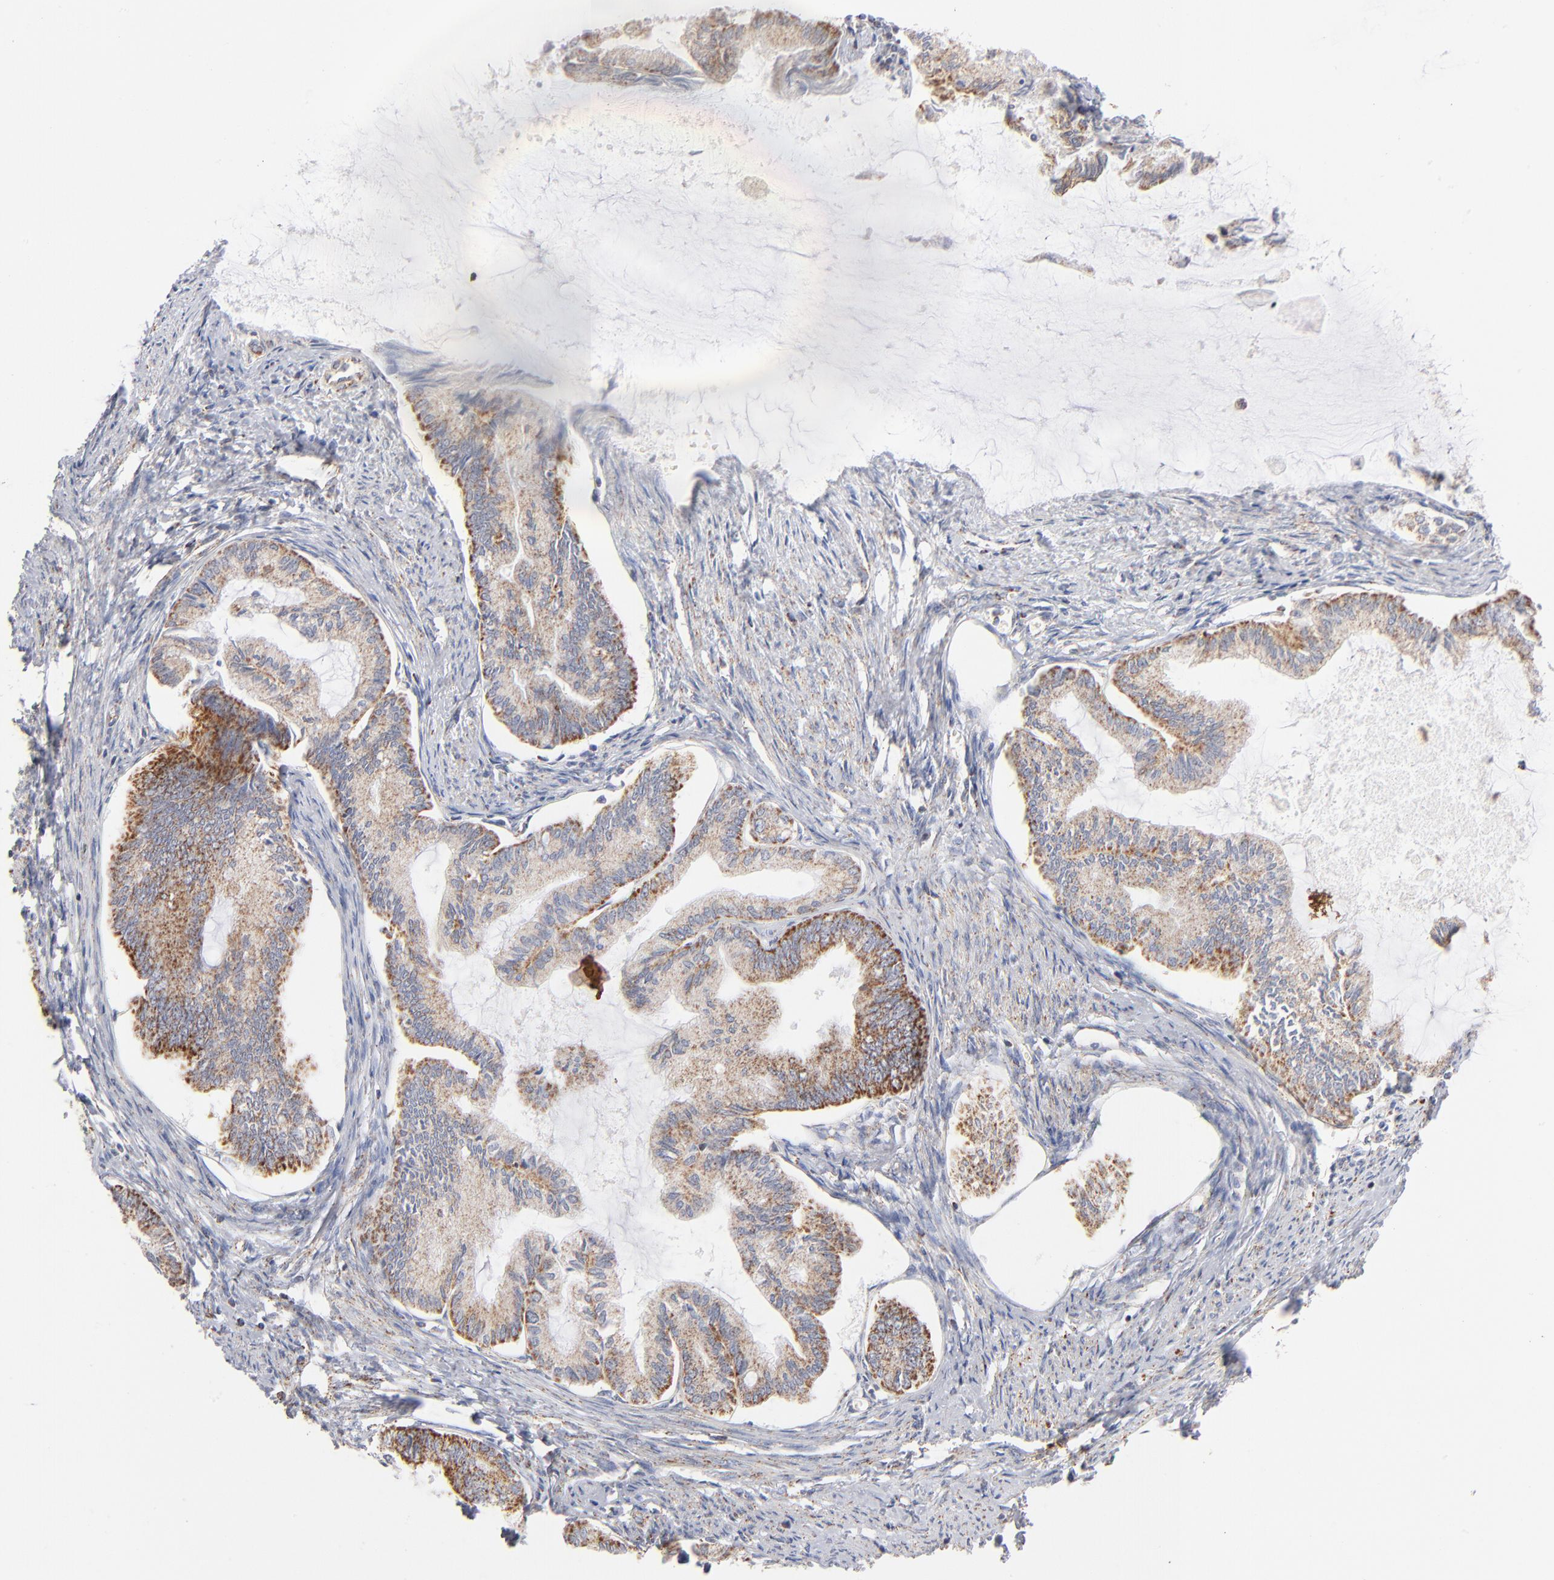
{"staining": {"intensity": "moderate", "quantity": ">75%", "location": "cytoplasmic/membranous"}, "tissue": "endometrial cancer", "cell_type": "Tumor cells", "image_type": "cancer", "snomed": [{"axis": "morphology", "description": "Adenocarcinoma, NOS"}, {"axis": "topography", "description": "Endometrium"}], "caption": "Human adenocarcinoma (endometrial) stained with a protein marker exhibits moderate staining in tumor cells.", "gene": "MRPL58", "patient": {"sex": "female", "age": 86}}